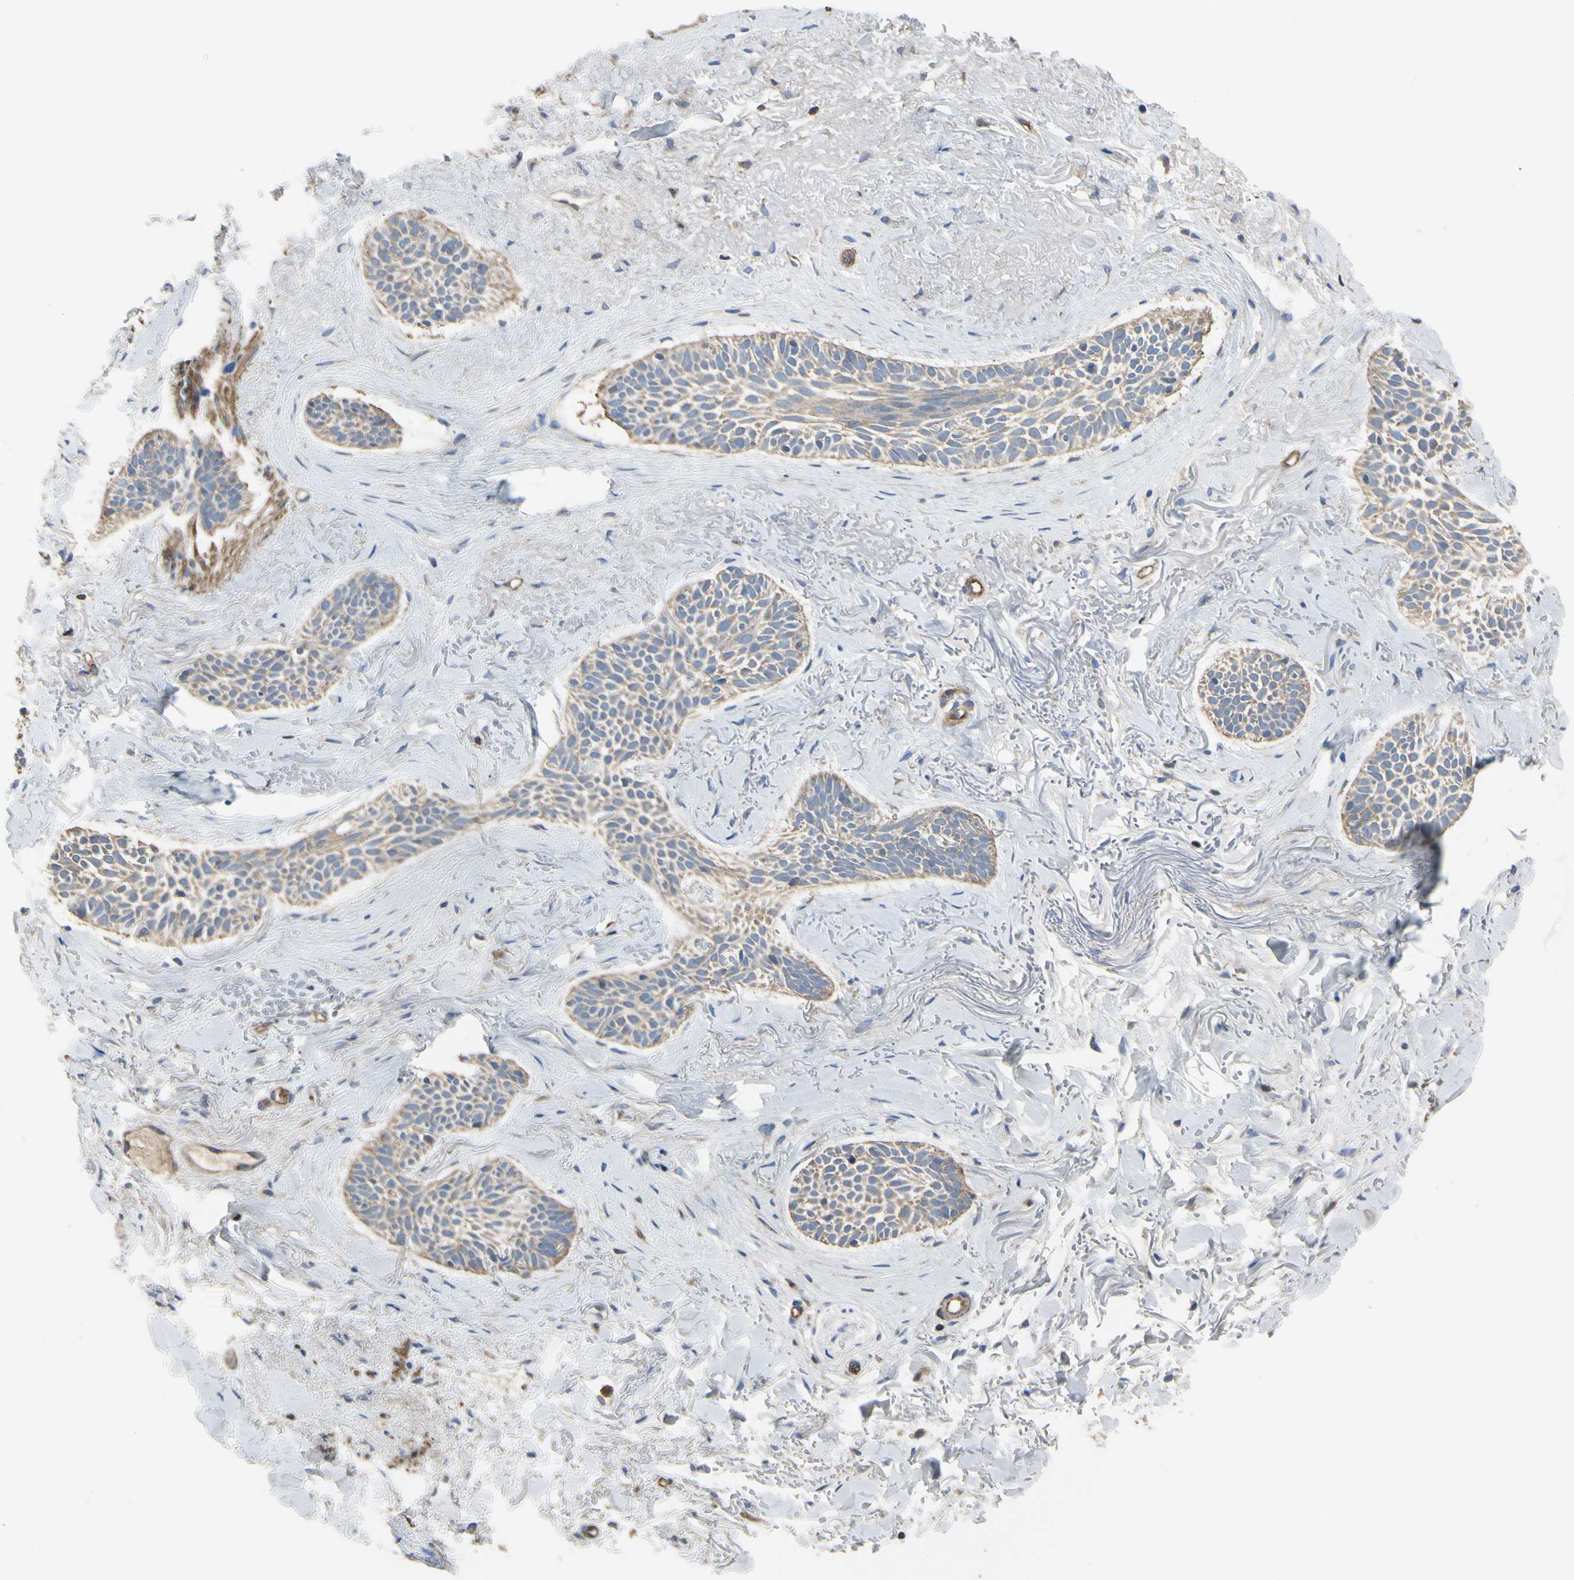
{"staining": {"intensity": "weak", "quantity": ">75%", "location": "cytoplasmic/membranous"}, "tissue": "skin cancer", "cell_type": "Tumor cells", "image_type": "cancer", "snomed": [{"axis": "morphology", "description": "Normal tissue, NOS"}, {"axis": "morphology", "description": "Basal cell carcinoma"}, {"axis": "topography", "description": "Skin"}], "caption": "Immunohistochemistry (IHC) (DAB) staining of human skin cancer (basal cell carcinoma) displays weak cytoplasmic/membranous protein expression in approximately >75% of tumor cells.", "gene": "BECN1", "patient": {"sex": "female", "age": 84}}